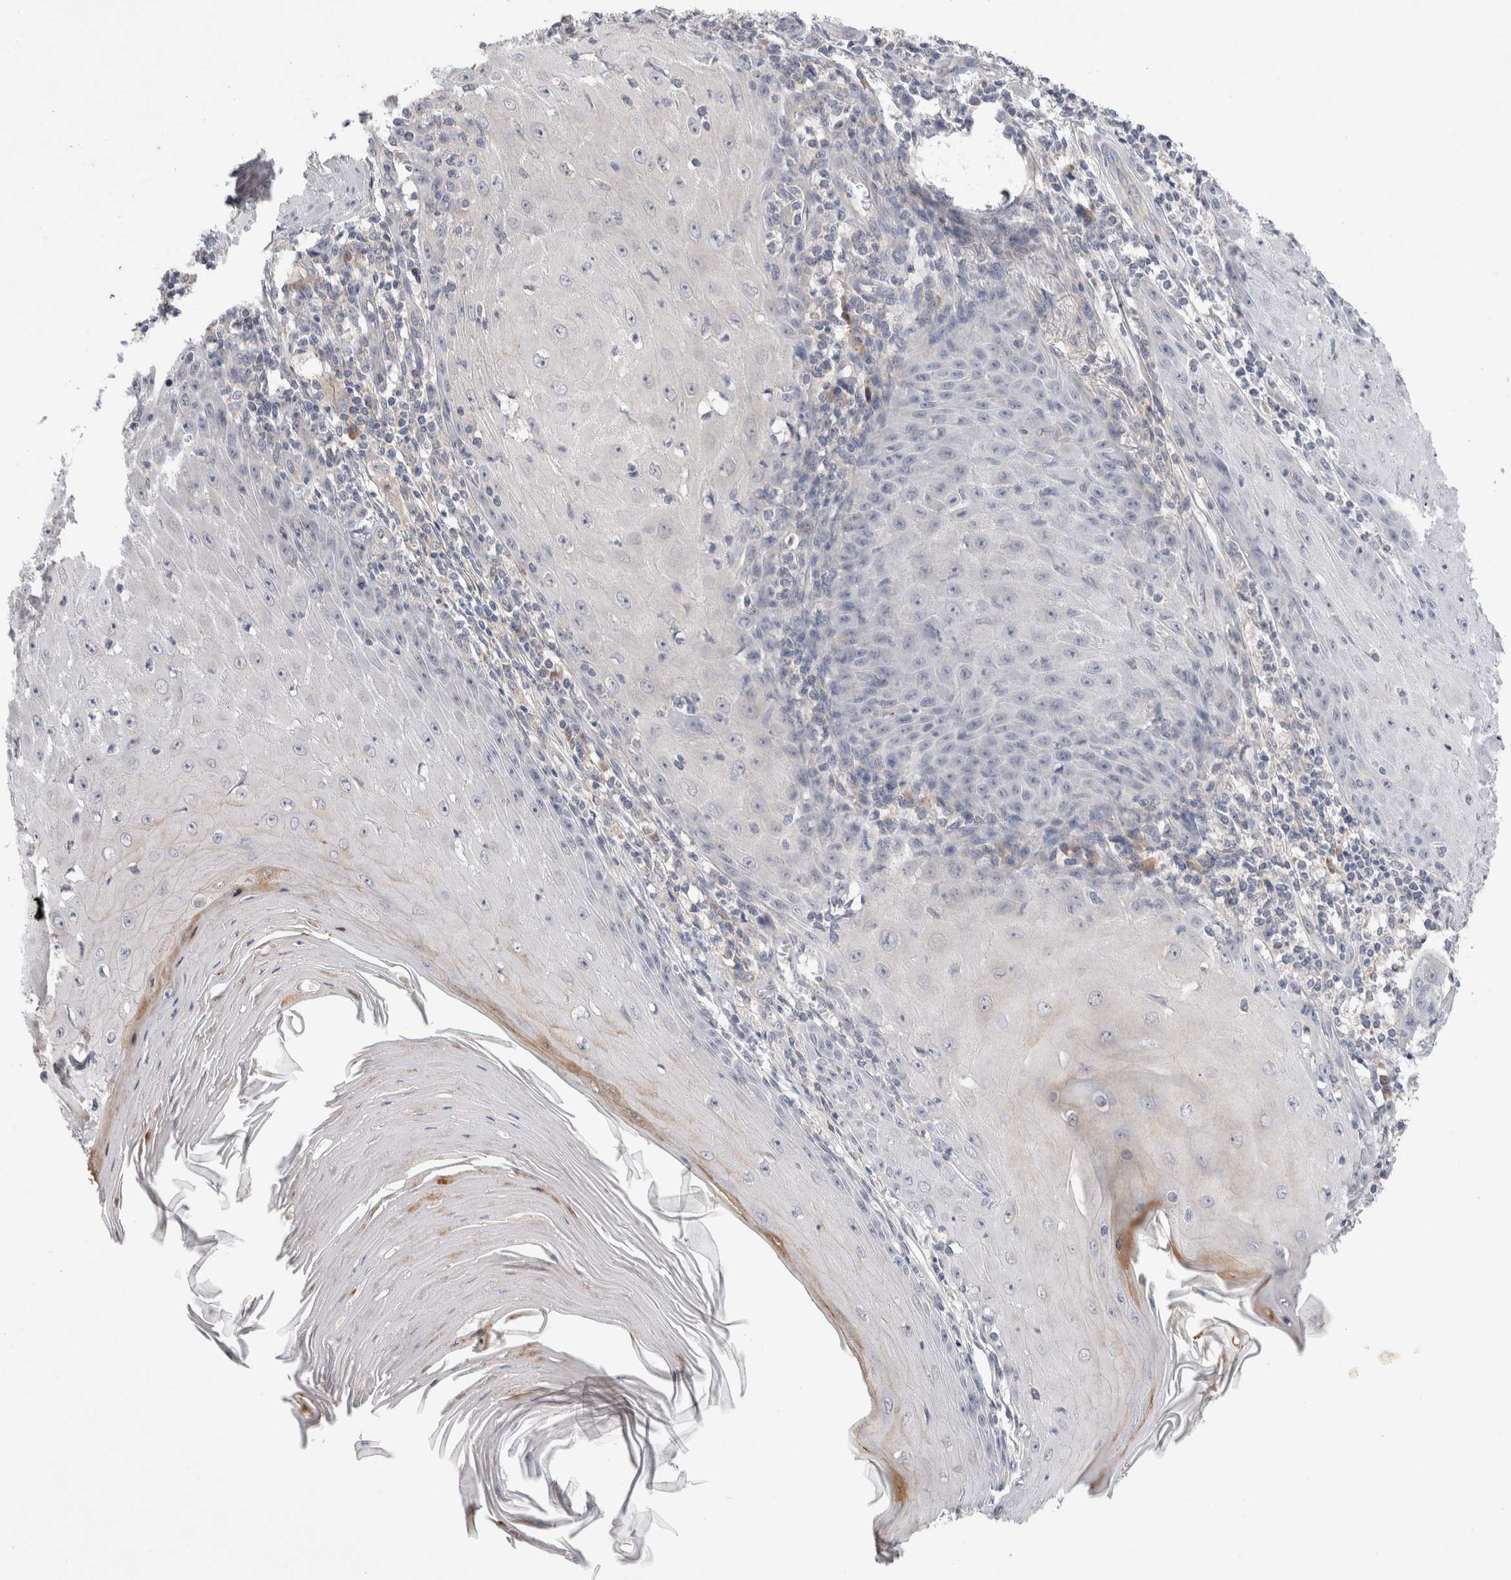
{"staining": {"intensity": "negative", "quantity": "none", "location": "none"}, "tissue": "skin cancer", "cell_type": "Tumor cells", "image_type": "cancer", "snomed": [{"axis": "morphology", "description": "Squamous cell carcinoma, NOS"}, {"axis": "topography", "description": "Skin"}], "caption": "There is no significant expression in tumor cells of skin cancer.", "gene": "GAS1", "patient": {"sex": "female", "age": 73}}